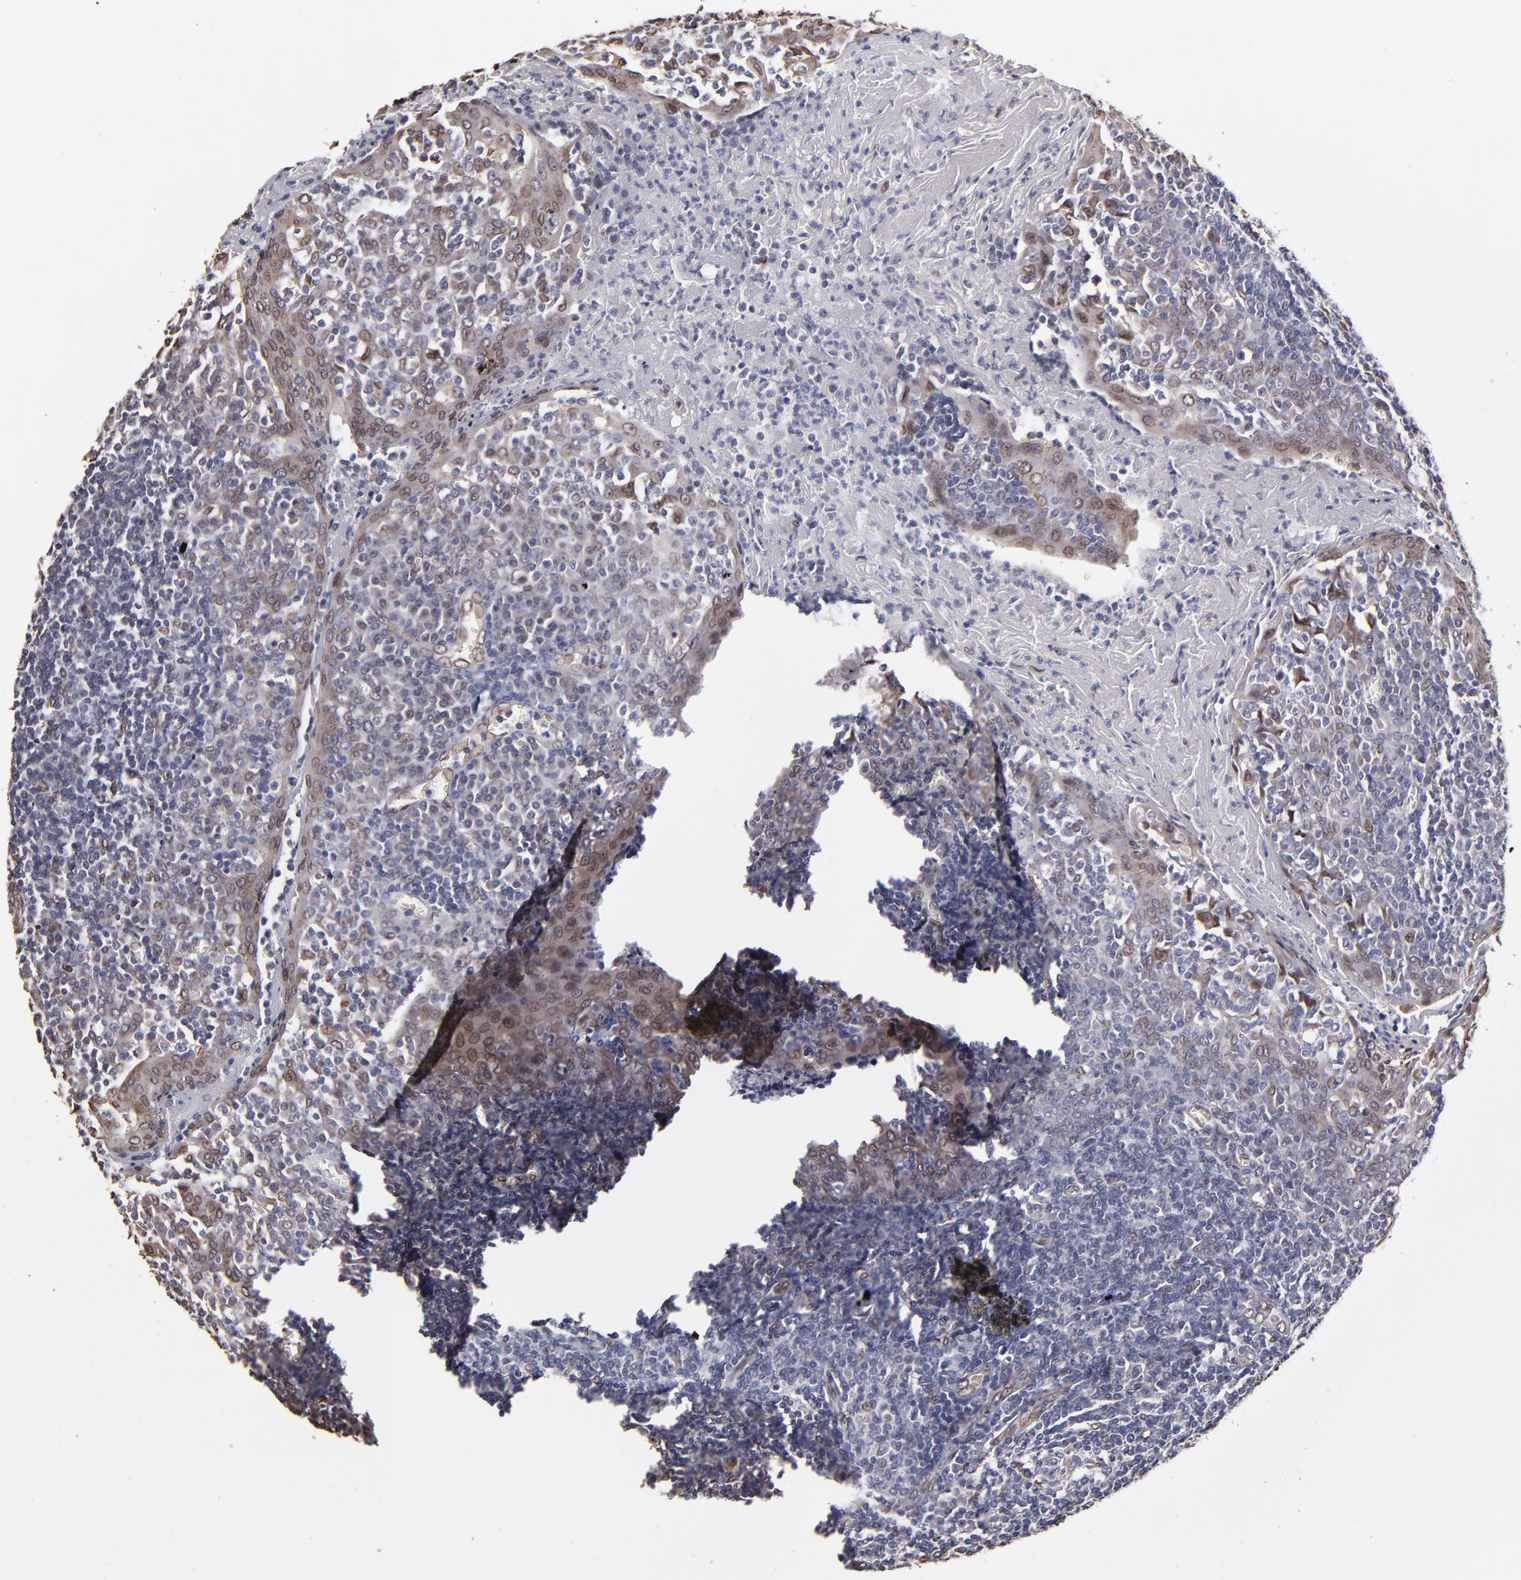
{"staining": {"intensity": "weak", "quantity": "<25%", "location": "nuclear"}, "tissue": "tonsil", "cell_type": "Germinal center cells", "image_type": "normal", "snomed": [{"axis": "morphology", "description": "Normal tissue, NOS"}, {"axis": "topography", "description": "Tonsil"}], "caption": "An image of tonsil stained for a protein displays no brown staining in germinal center cells.", "gene": "PUM3", "patient": {"sex": "female", "age": 41}}